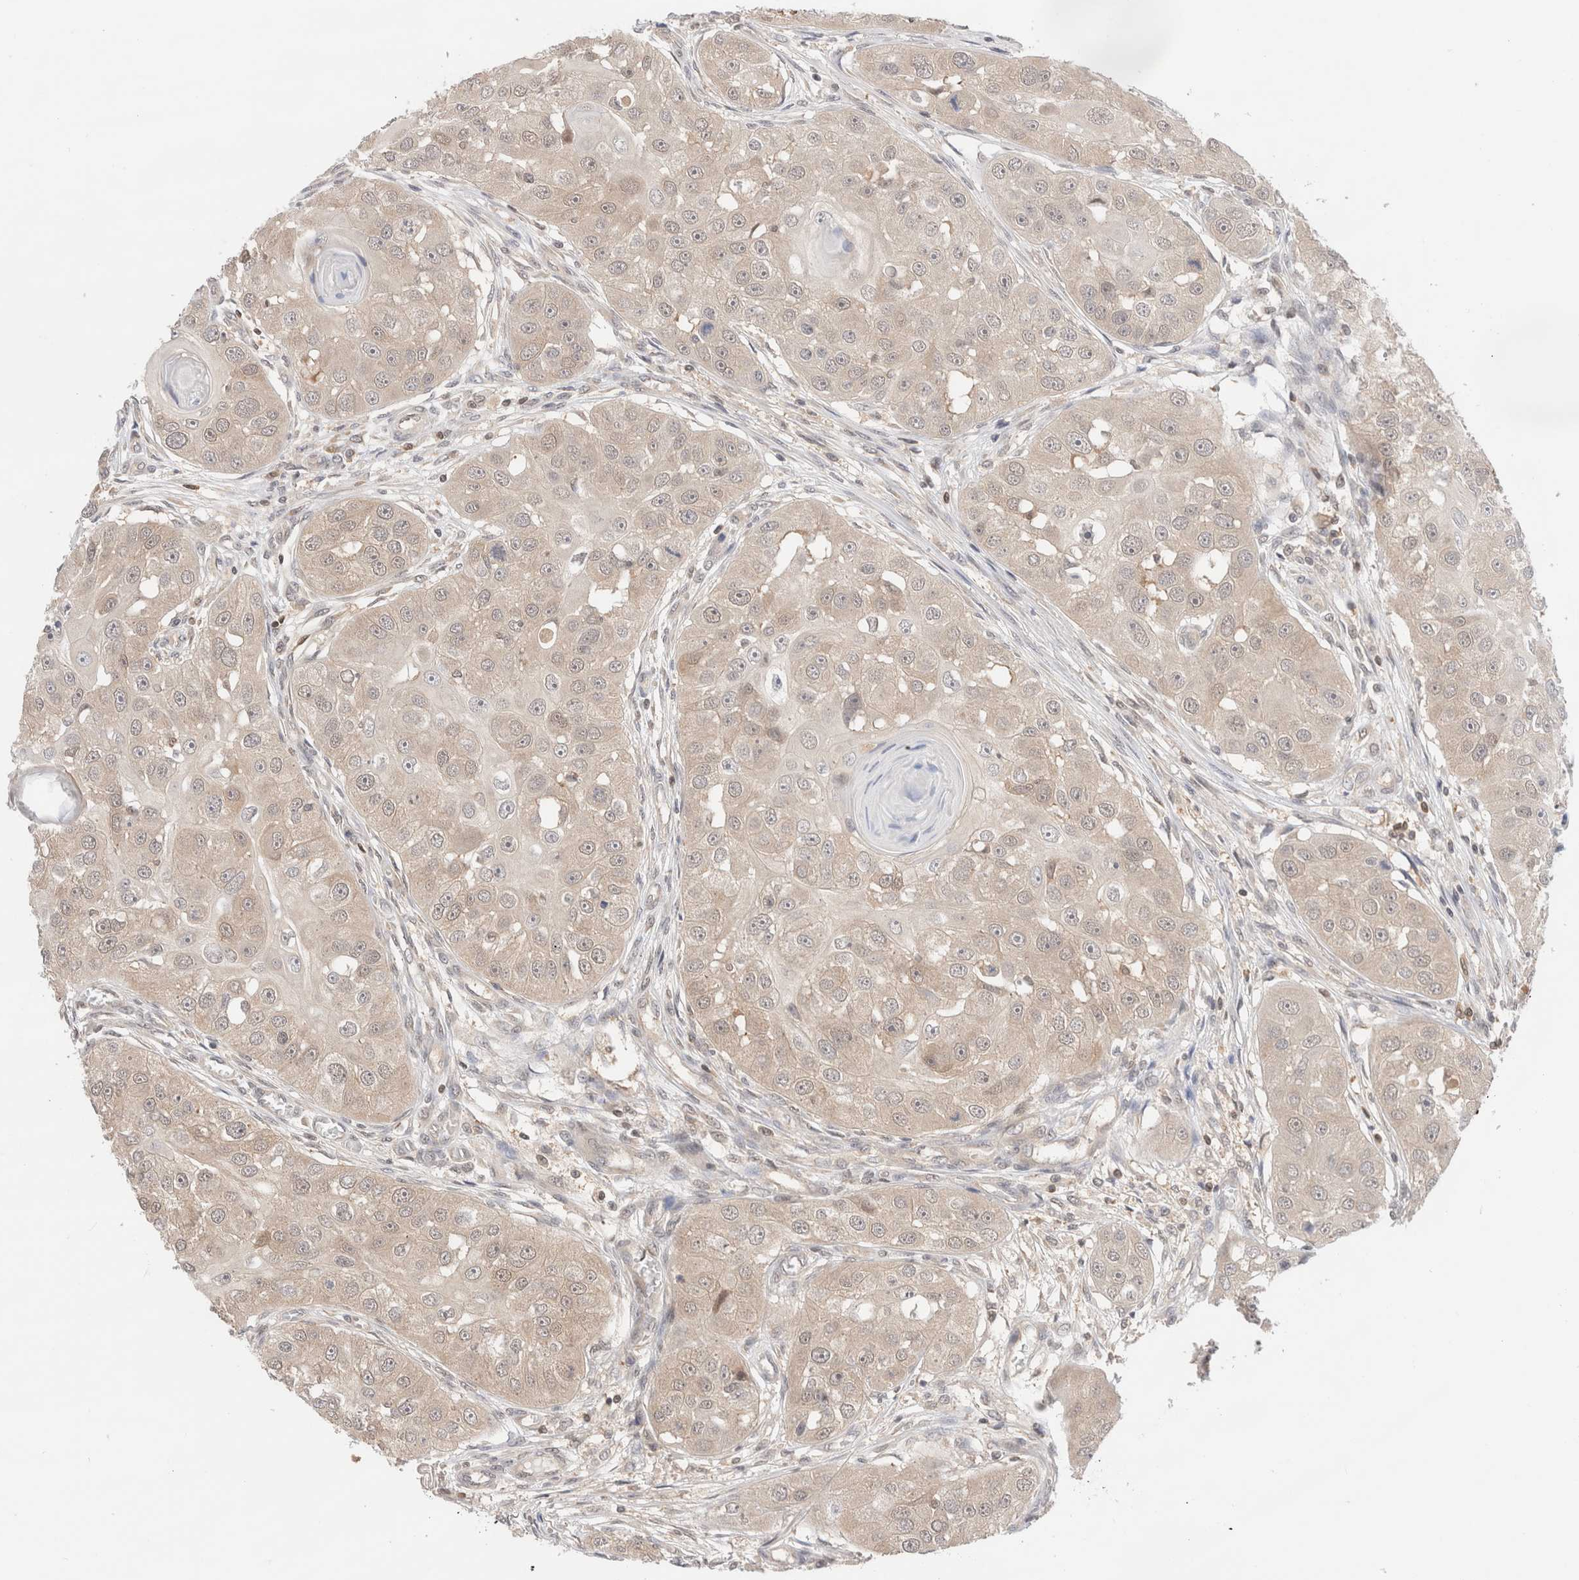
{"staining": {"intensity": "weak", "quantity": ">75%", "location": "cytoplasmic/membranous"}, "tissue": "head and neck cancer", "cell_type": "Tumor cells", "image_type": "cancer", "snomed": [{"axis": "morphology", "description": "Normal tissue, NOS"}, {"axis": "morphology", "description": "Squamous cell carcinoma, NOS"}, {"axis": "topography", "description": "Skeletal muscle"}, {"axis": "topography", "description": "Head-Neck"}], "caption": "About >75% of tumor cells in squamous cell carcinoma (head and neck) demonstrate weak cytoplasmic/membranous protein expression as visualized by brown immunohistochemical staining.", "gene": "C17orf97", "patient": {"sex": "male", "age": 51}}